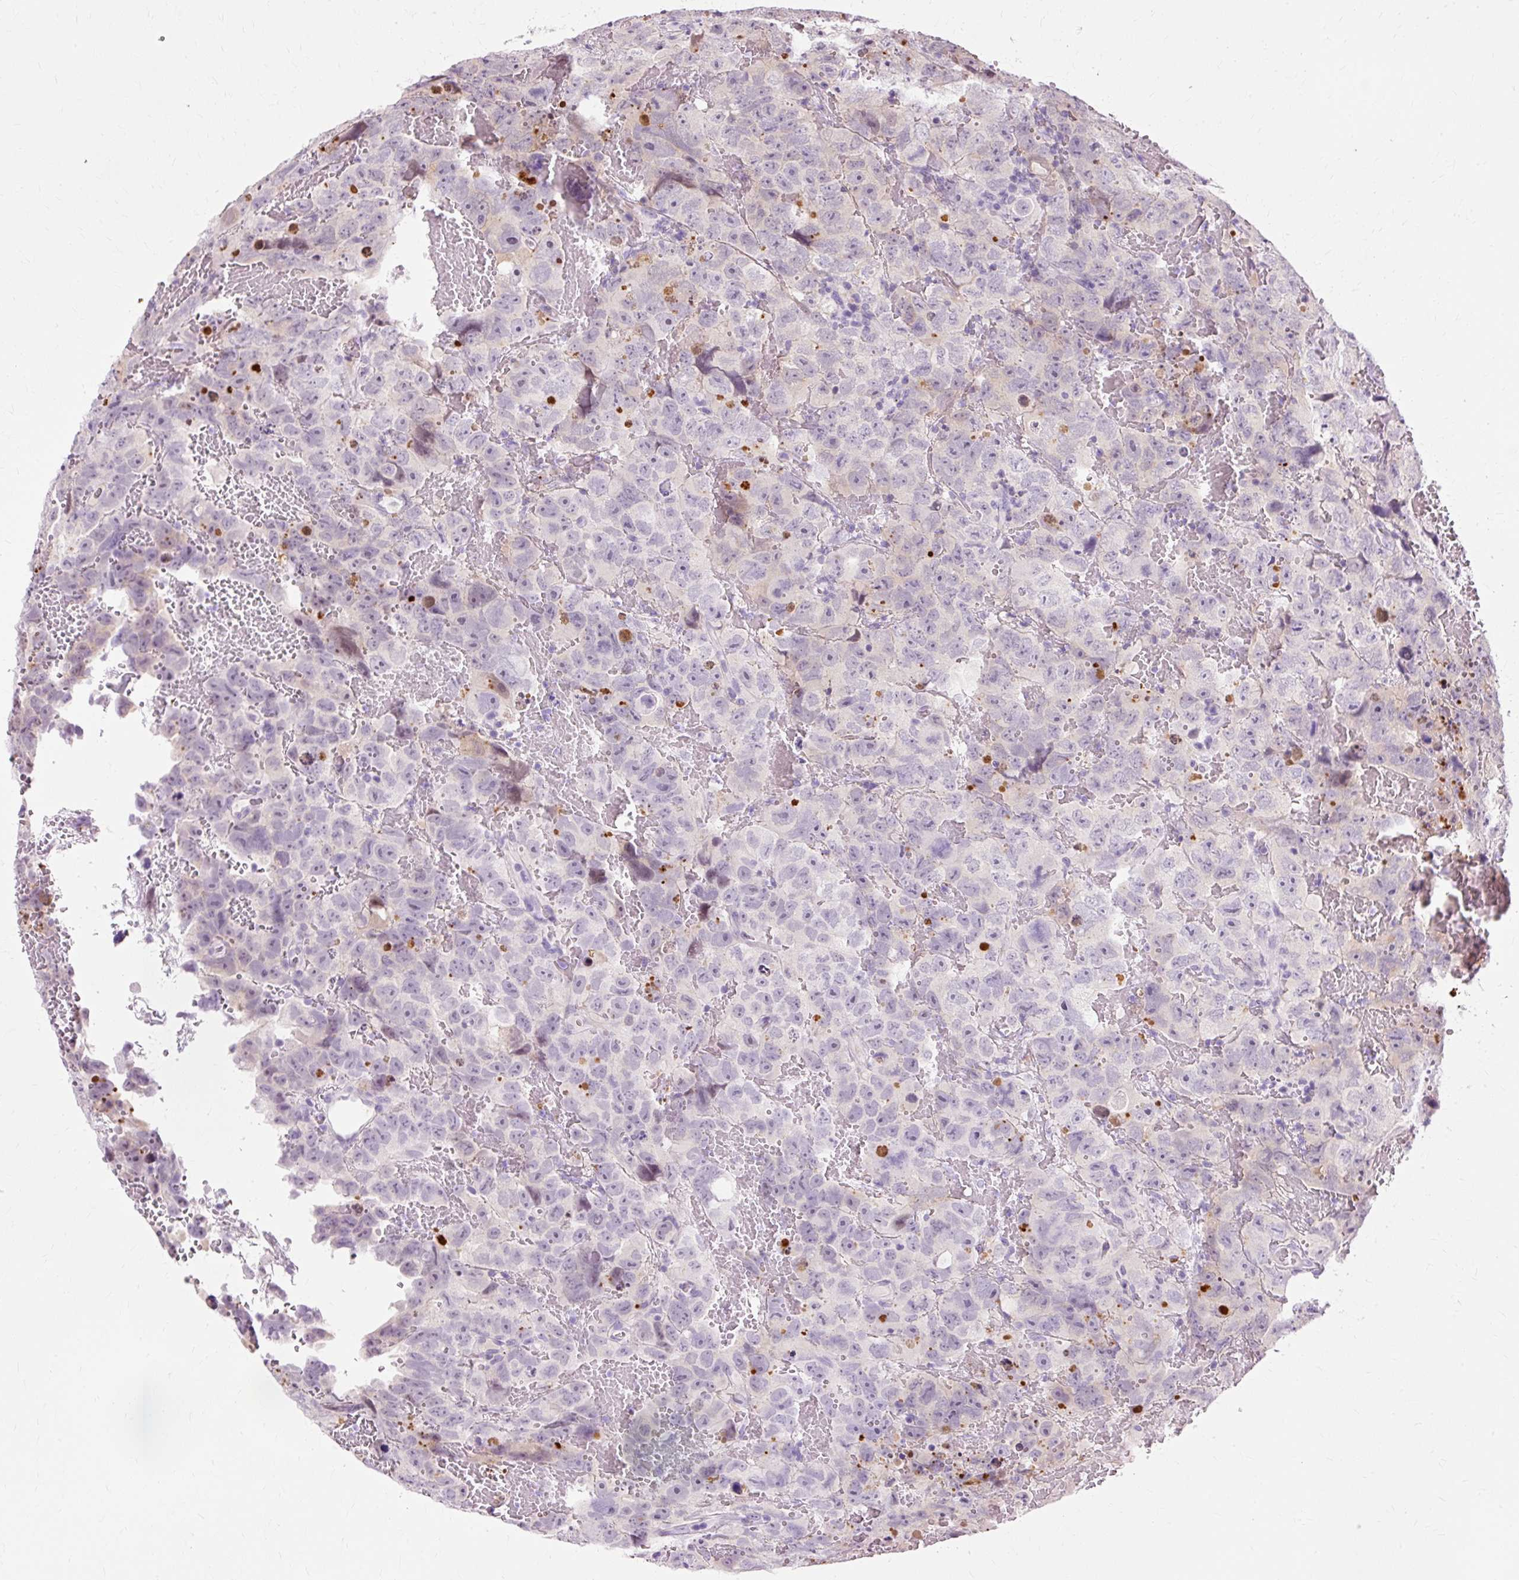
{"staining": {"intensity": "weak", "quantity": "<25%", "location": "nuclear"}, "tissue": "testis cancer", "cell_type": "Tumor cells", "image_type": "cancer", "snomed": [{"axis": "morphology", "description": "Carcinoma, Embryonal, NOS"}, {"axis": "topography", "description": "Testis"}], "caption": "Histopathology image shows no significant protein expression in tumor cells of testis embryonal carcinoma.", "gene": "VN1R2", "patient": {"sex": "male", "age": 45}}